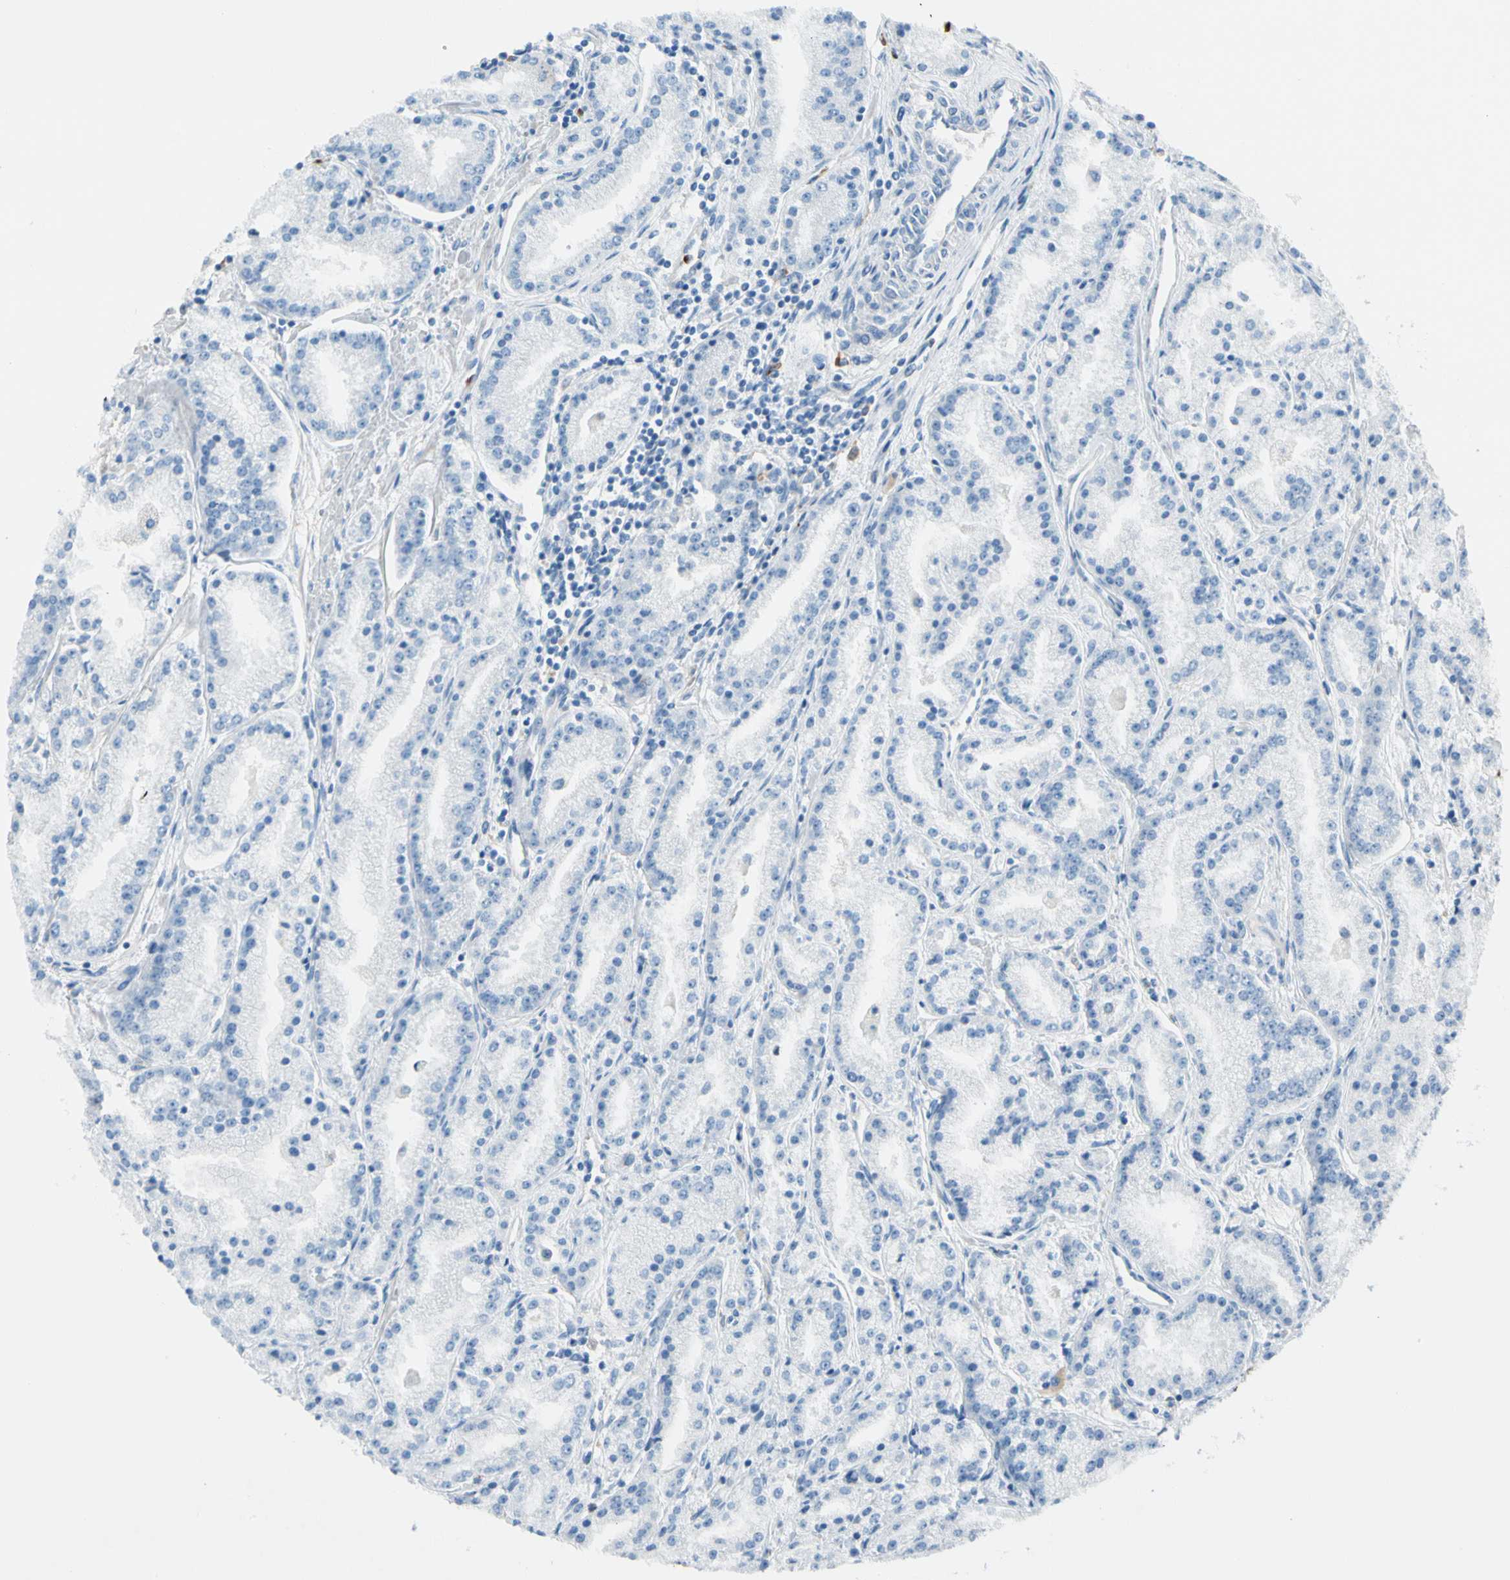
{"staining": {"intensity": "negative", "quantity": "none", "location": "none"}, "tissue": "prostate cancer", "cell_type": "Tumor cells", "image_type": "cancer", "snomed": [{"axis": "morphology", "description": "Adenocarcinoma, High grade"}, {"axis": "topography", "description": "Prostate"}], "caption": "This is an immunohistochemistry (IHC) histopathology image of adenocarcinoma (high-grade) (prostate). There is no positivity in tumor cells.", "gene": "LY6G6F", "patient": {"sex": "male", "age": 61}}